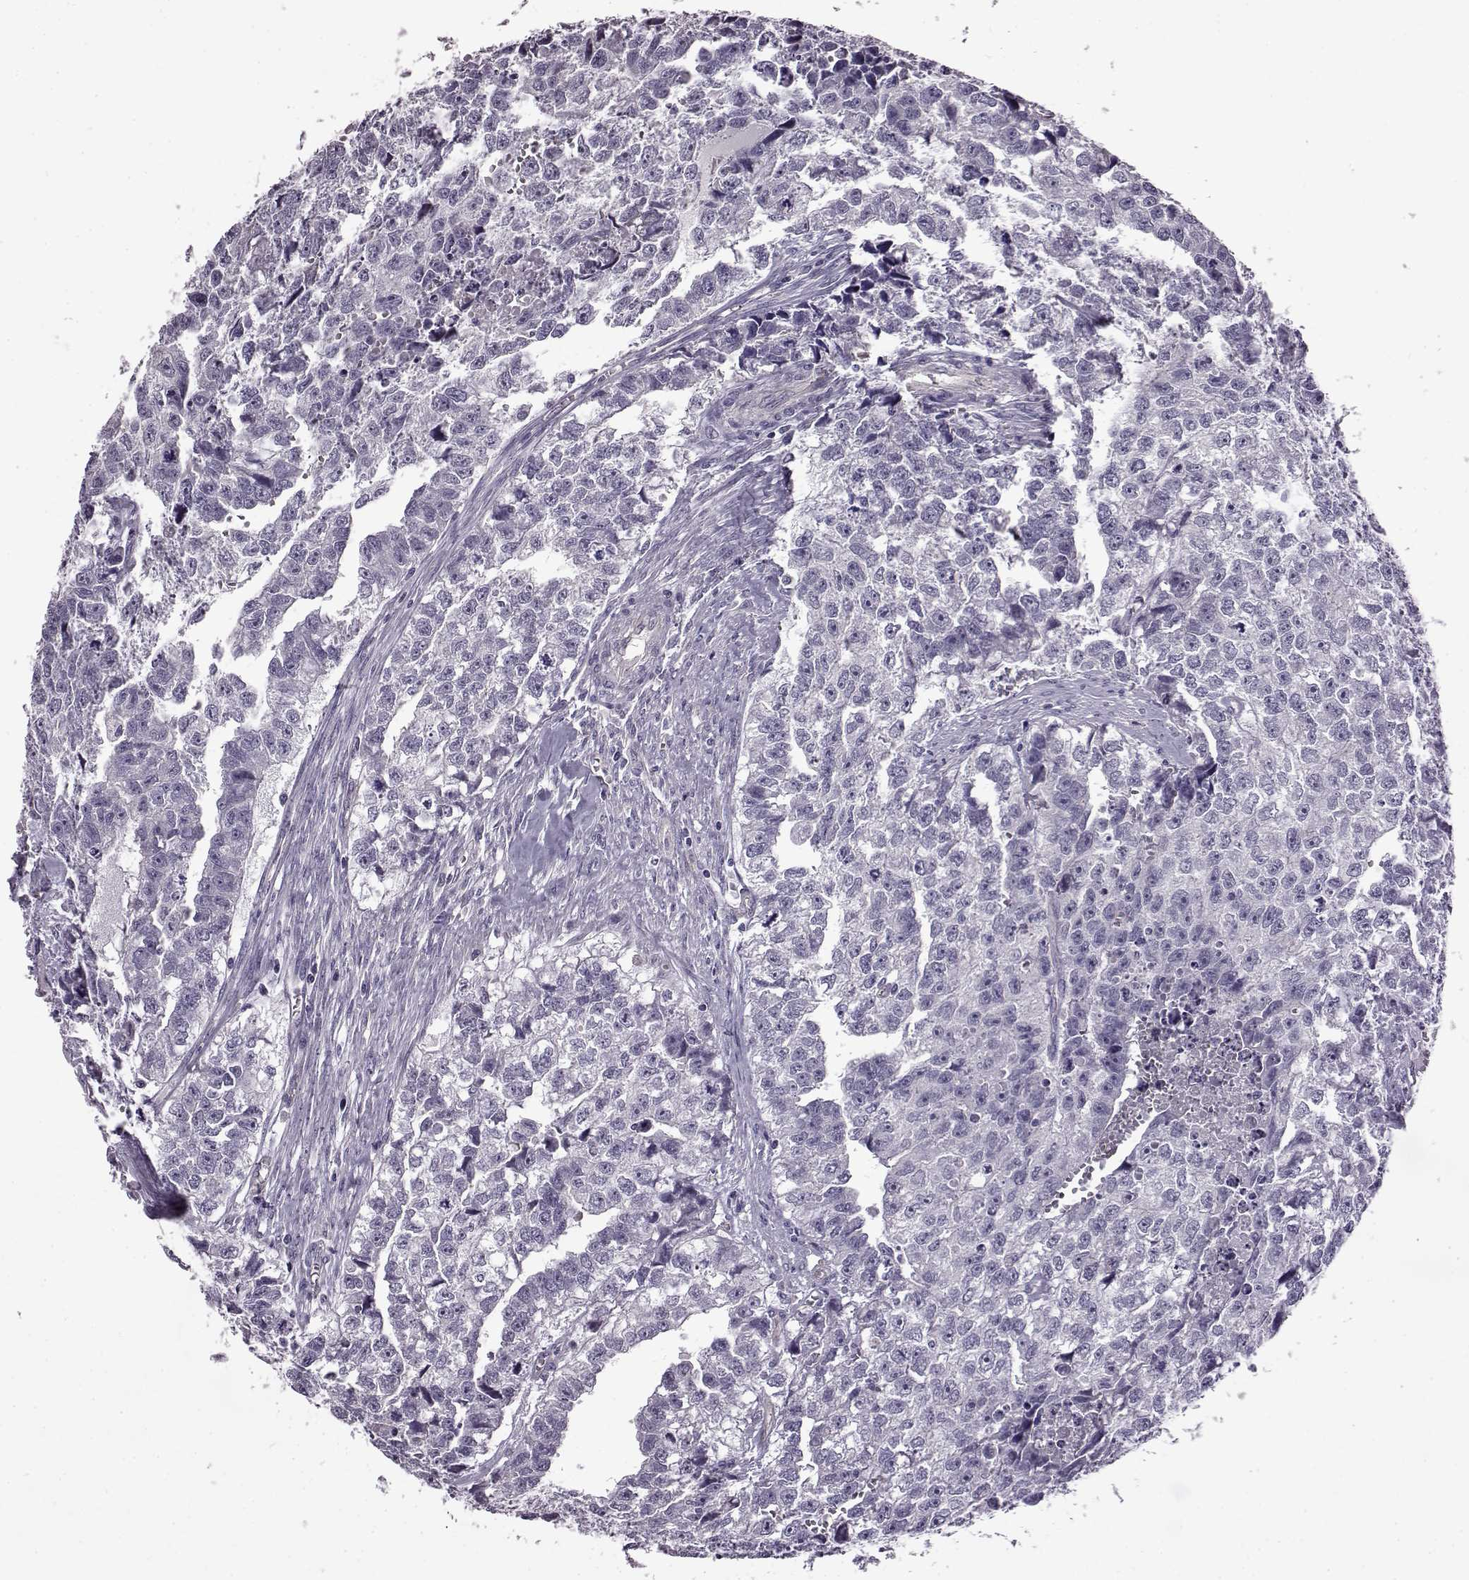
{"staining": {"intensity": "negative", "quantity": "none", "location": "none"}, "tissue": "testis cancer", "cell_type": "Tumor cells", "image_type": "cancer", "snomed": [{"axis": "morphology", "description": "Carcinoma, Embryonal, NOS"}, {"axis": "morphology", "description": "Teratoma, malignant, NOS"}, {"axis": "topography", "description": "Testis"}], "caption": "Protein analysis of testis cancer demonstrates no significant positivity in tumor cells. (DAB (3,3'-diaminobenzidine) IHC with hematoxylin counter stain).", "gene": "EDDM3B", "patient": {"sex": "male", "age": 44}}